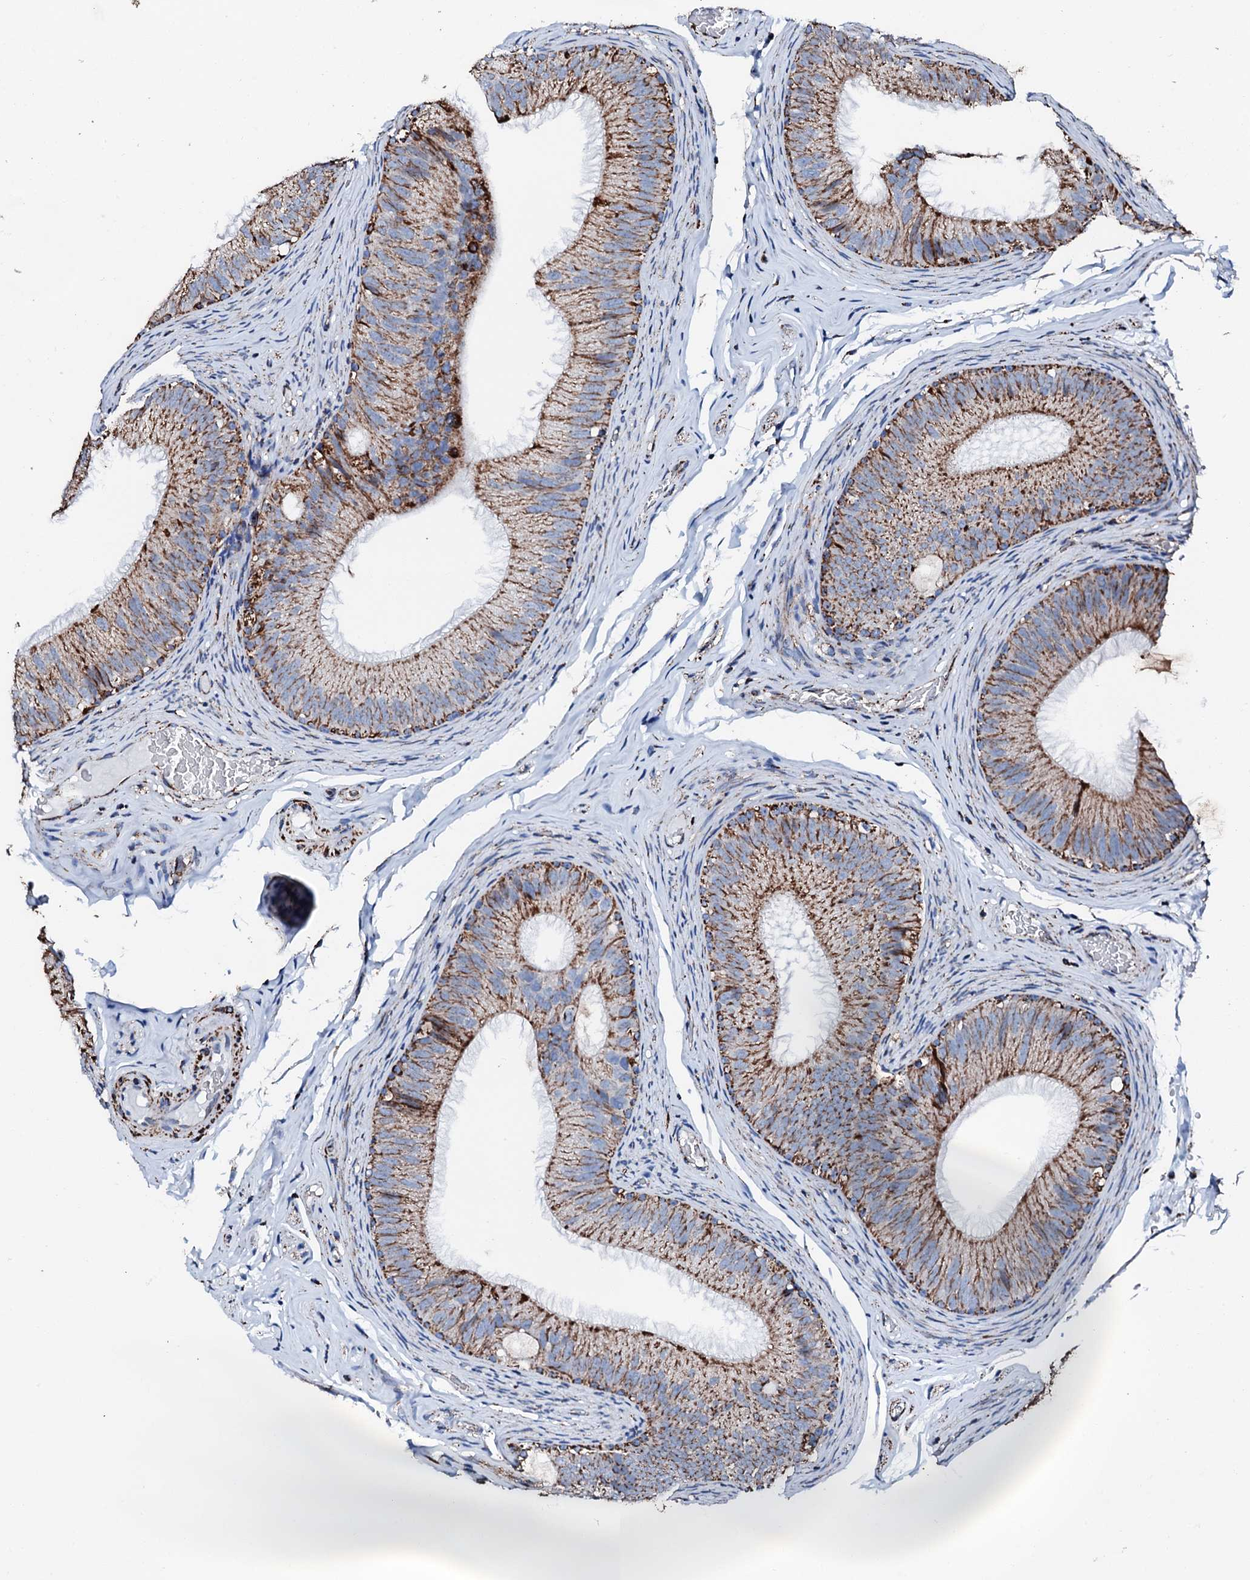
{"staining": {"intensity": "moderate", "quantity": ">75%", "location": "cytoplasmic/membranous"}, "tissue": "epididymis", "cell_type": "Glandular cells", "image_type": "normal", "snomed": [{"axis": "morphology", "description": "Normal tissue, NOS"}, {"axis": "topography", "description": "Epididymis"}], "caption": "Immunohistochemical staining of benign human epididymis exhibits >75% levels of moderate cytoplasmic/membranous protein expression in about >75% of glandular cells.", "gene": "HADH", "patient": {"sex": "male", "age": 34}}